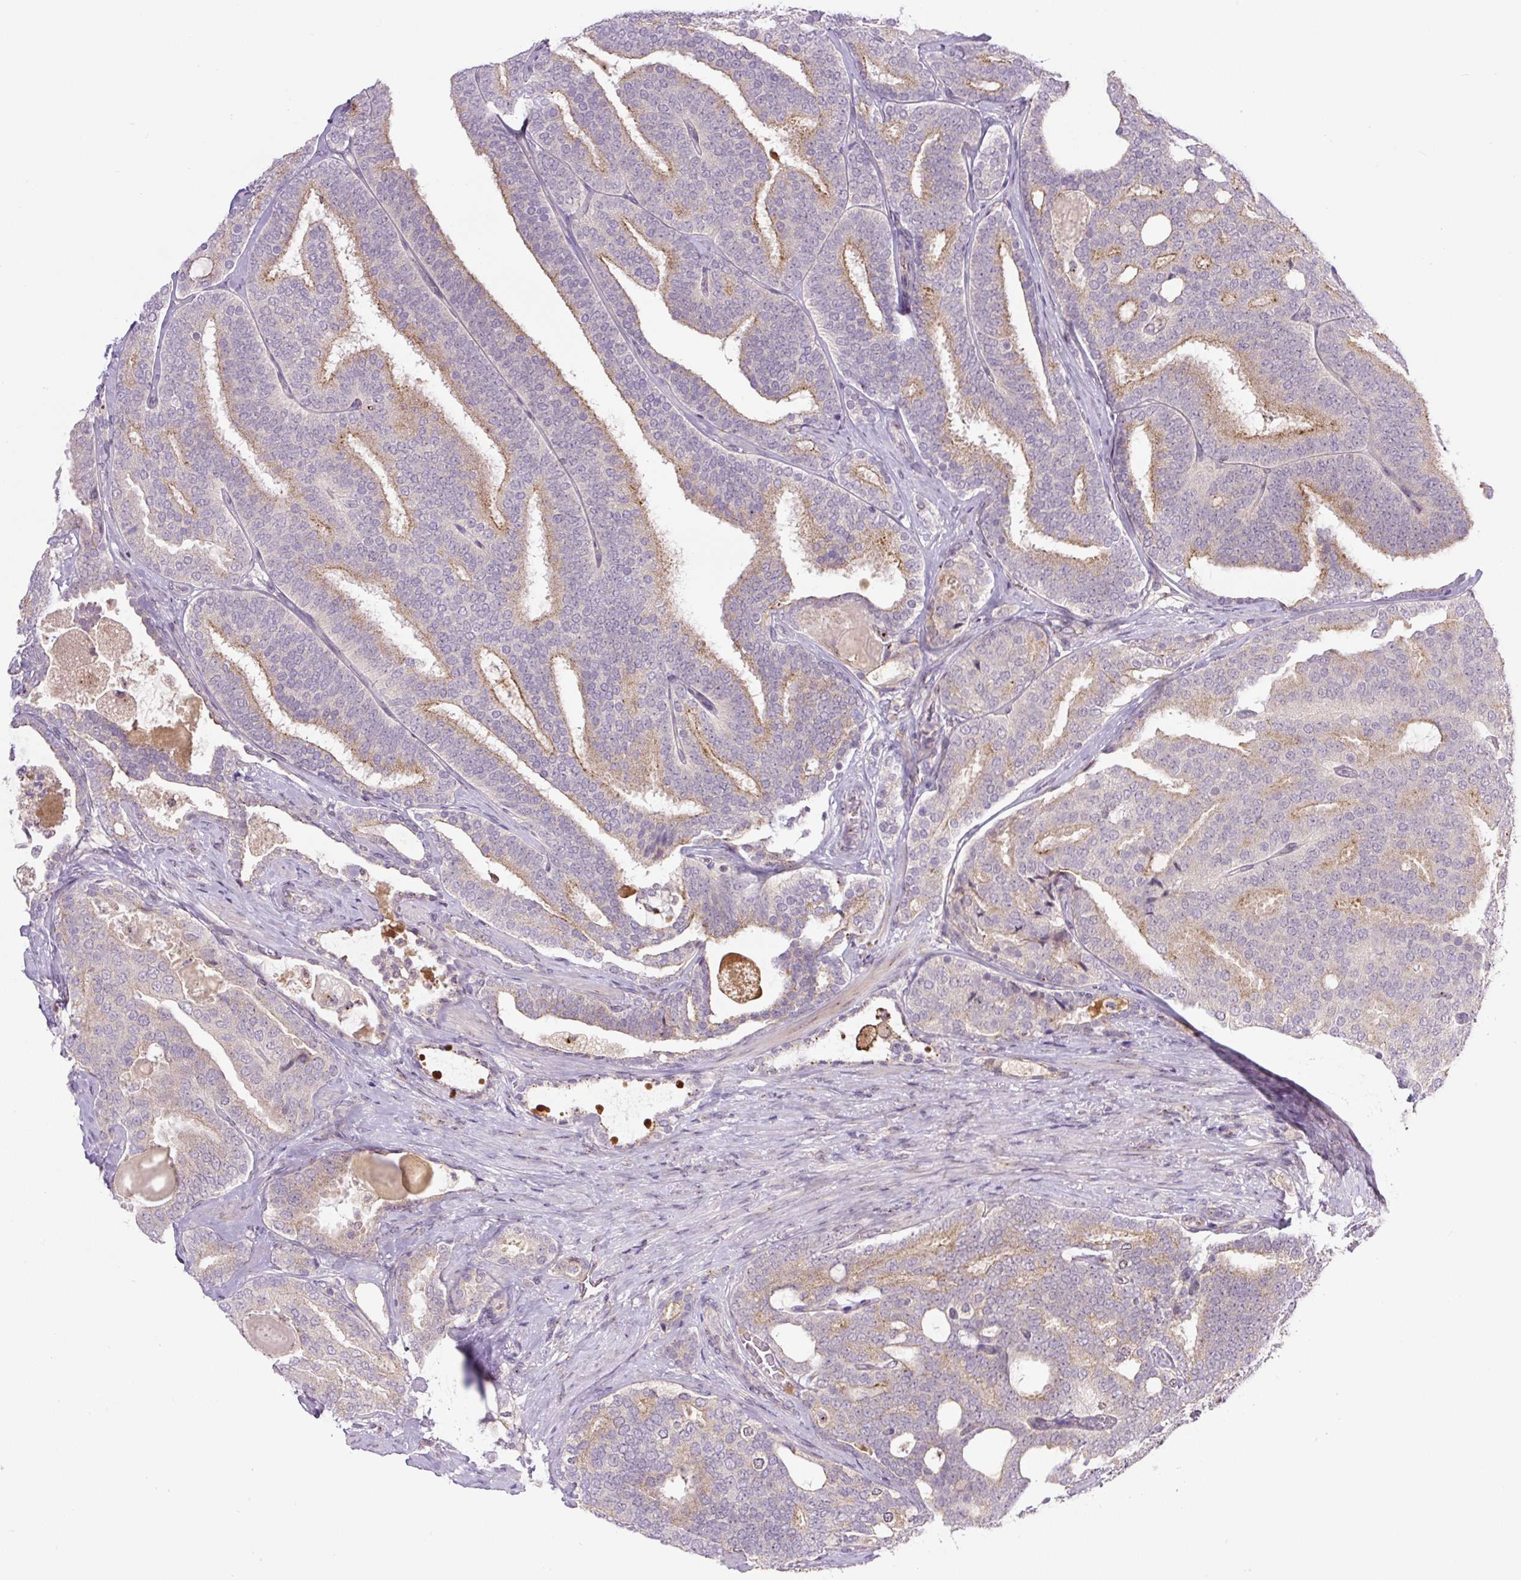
{"staining": {"intensity": "weak", "quantity": "25%-75%", "location": "cytoplasmic/membranous"}, "tissue": "prostate cancer", "cell_type": "Tumor cells", "image_type": "cancer", "snomed": [{"axis": "morphology", "description": "Adenocarcinoma, High grade"}, {"axis": "topography", "description": "Prostate"}], "caption": "Approximately 25%-75% of tumor cells in prostate high-grade adenocarcinoma demonstrate weak cytoplasmic/membranous protein expression as visualized by brown immunohistochemical staining.", "gene": "PCM1", "patient": {"sex": "male", "age": 65}}